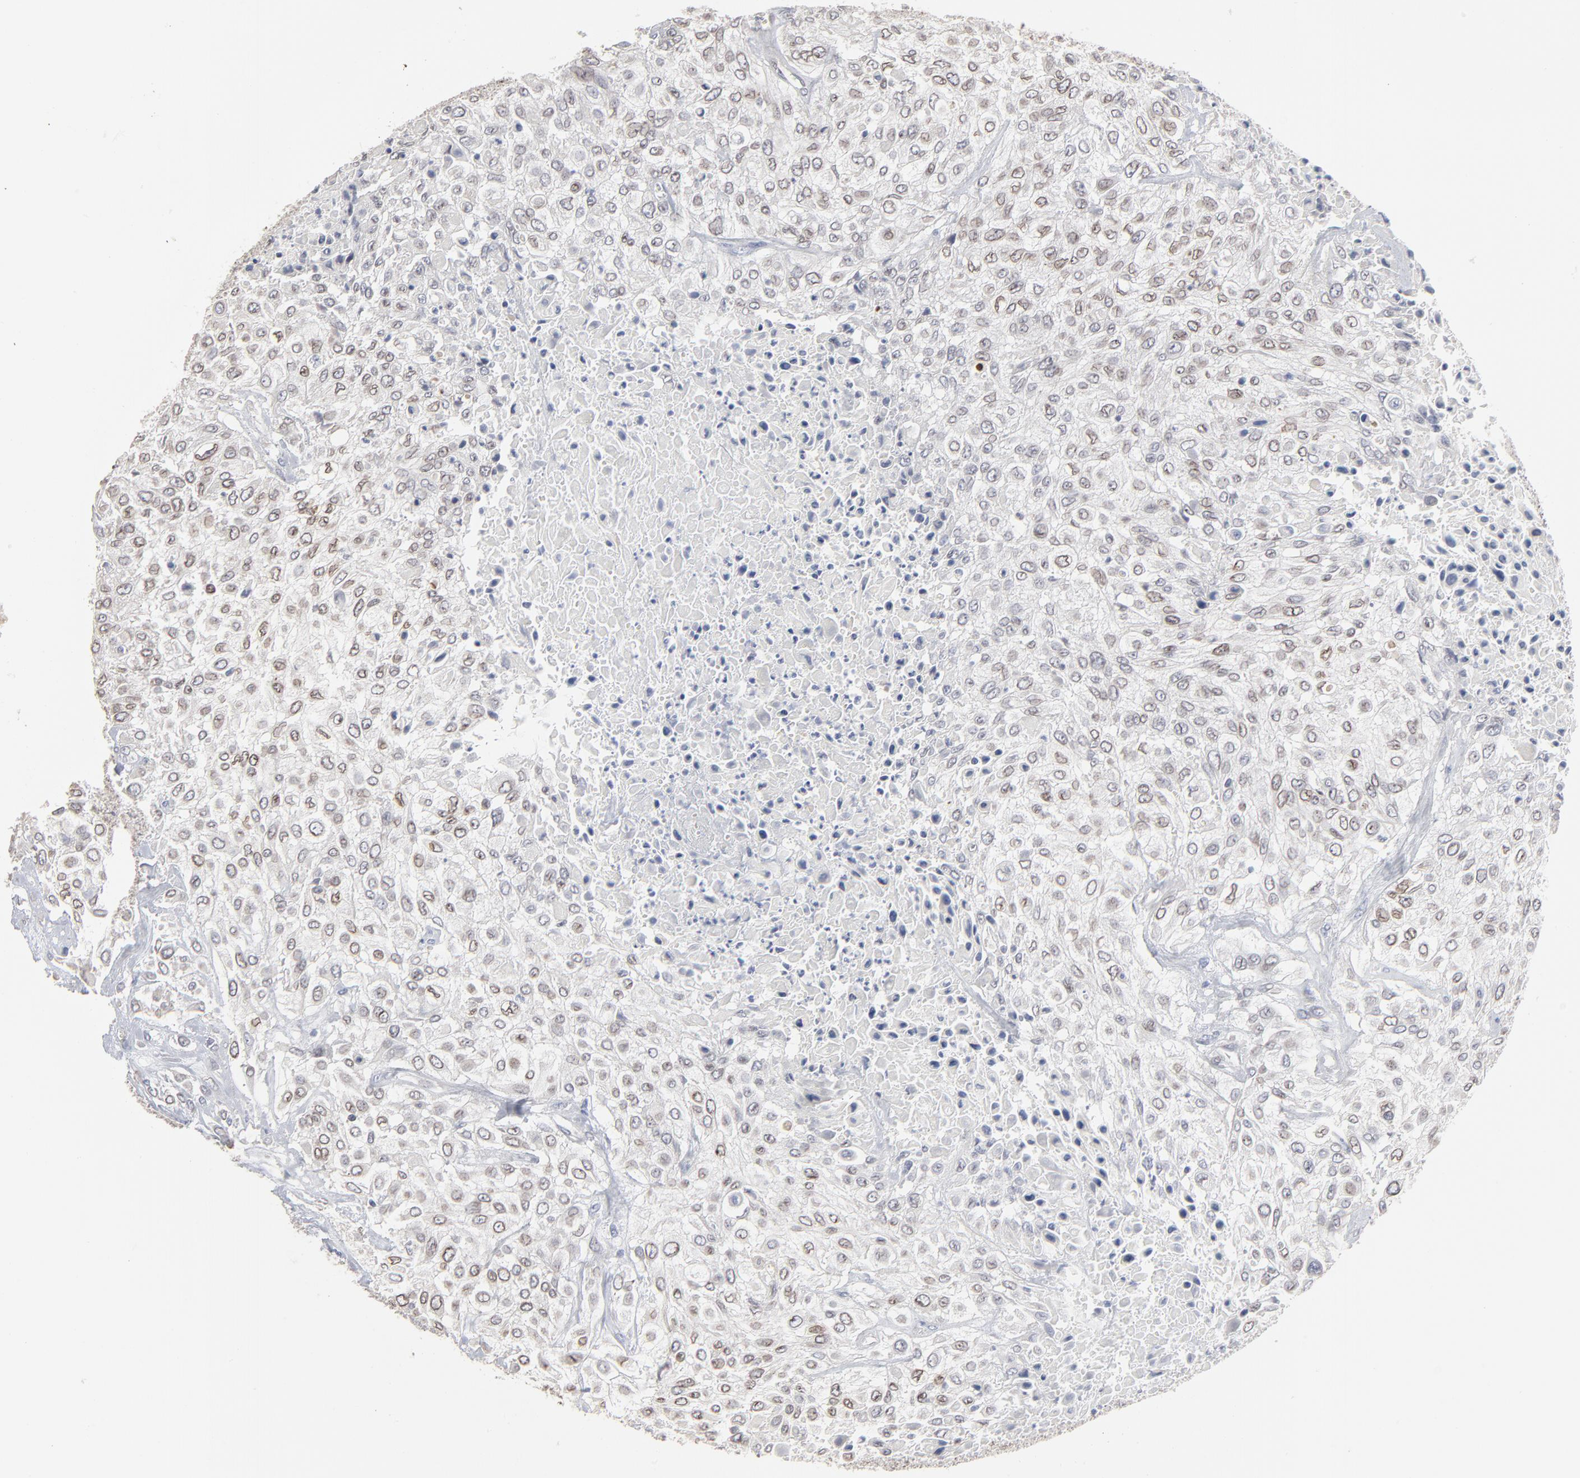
{"staining": {"intensity": "moderate", "quantity": ">75%", "location": "cytoplasmic/membranous,nuclear"}, "tissue": "urothelial cancer", "cell_type": "Tumor cells", "image_type": "cancer", "snomed": [{"axis": "morphology", "description": "Urothelial carcinoma, High grade"}, {"axis": "topography", "description": "Urinary bladder"}], "caption": "The immunohistochemical stain highlights moderate cytoplasmic/membranous and nuclear expression in tumor cells of urothelial cancer tissue.", "gene": "SYNE2", "patient": {"sex": "male", "age": 57}}